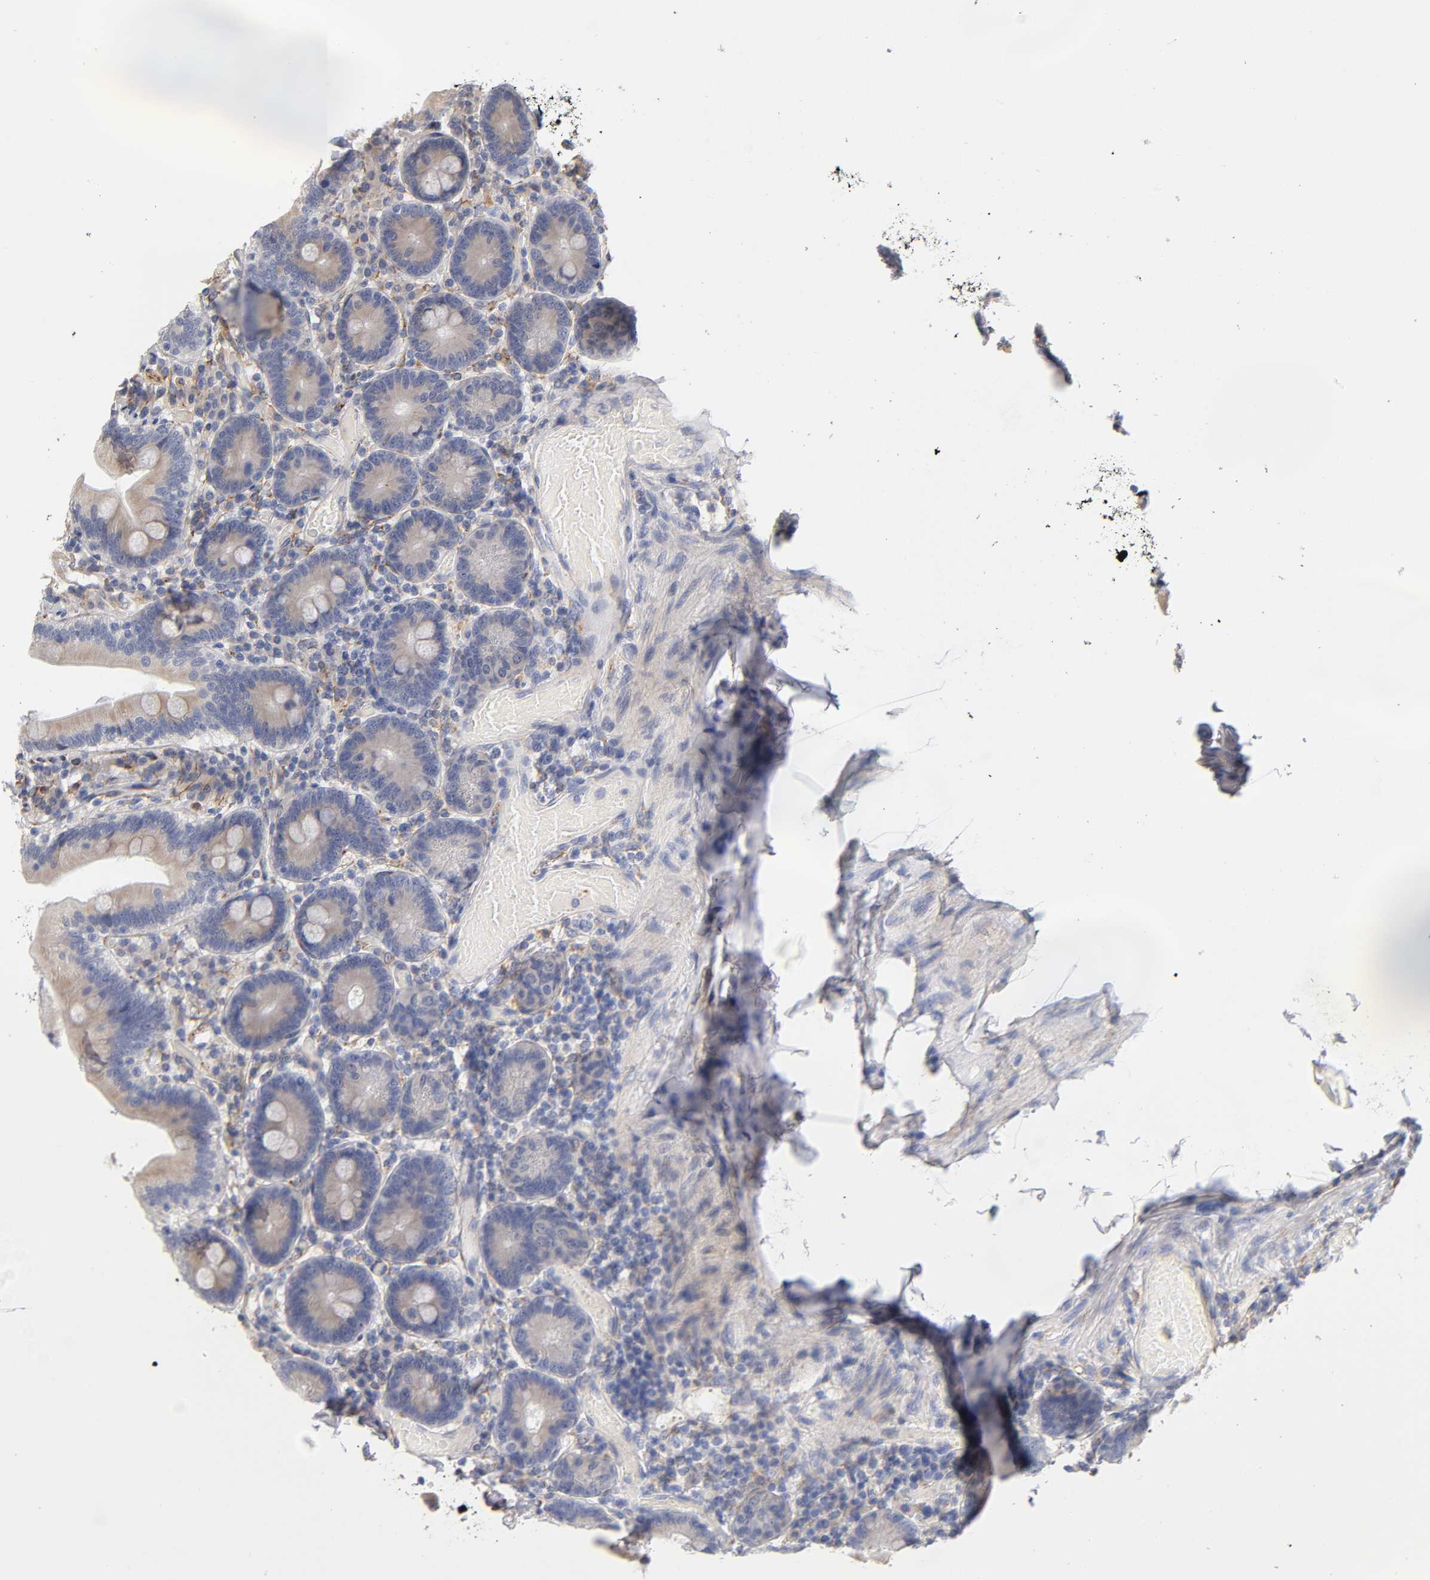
{"staining": {"intensity": "negative", "quantity": "none", "location": "none"}, "tissue": "duodenum", "cell_type": "Glandular cells", "image_type": "normal", "snomed": [{"axis": "morphology", "description": "Normal tissue, NOS"}, {"axis": "topography", "description": "Duodenum"}], "caption": "Photomicrograph shows no significant protein staining in glandular cells of normal duodenum. The staining is performed using DAB brown chromogen with nuclei counter-stained in using hematoxylin.", "gene": "LAMB1", "patient": {"sex": "male", "age": 66}}